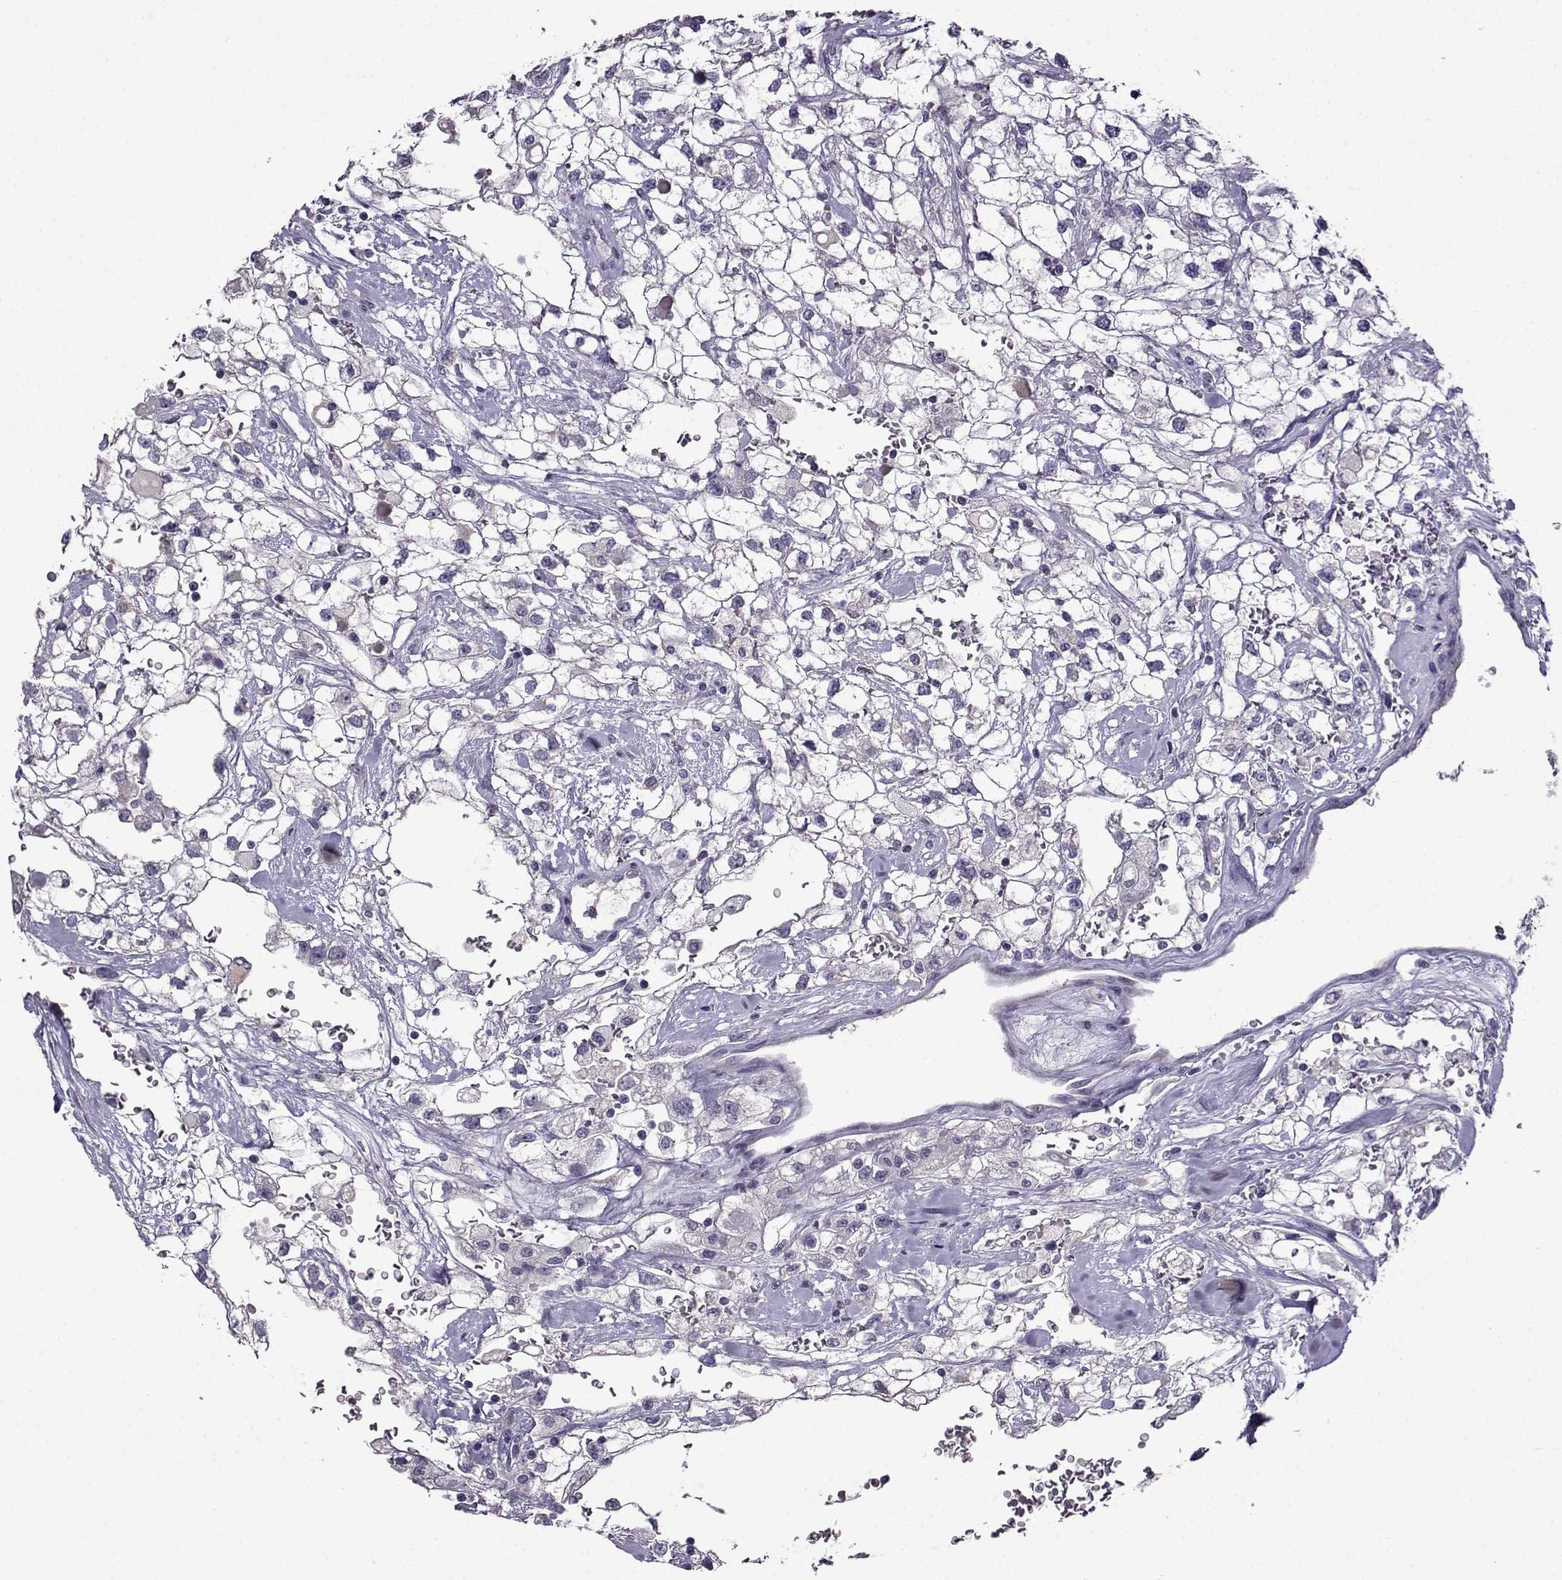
{"staining": {"intensity": "negative", "quantity": "none", "location": "none"}, "tissue": "renal cancer", "cell_type": "Tumor cells", "image_type": "cancer", "snomed": [{"axis": "morphology", "description": "Adenocarcinoma, NOS"}, {"axis": "topography", "description": "Kidney"}], "caption": "DAB immunohistochemical staining of renal adenocarcinoma exhibits no significant positivity in tumor cells.", "gene": "CRYBB1", "patient": {"sex": "male", "age": 59}}